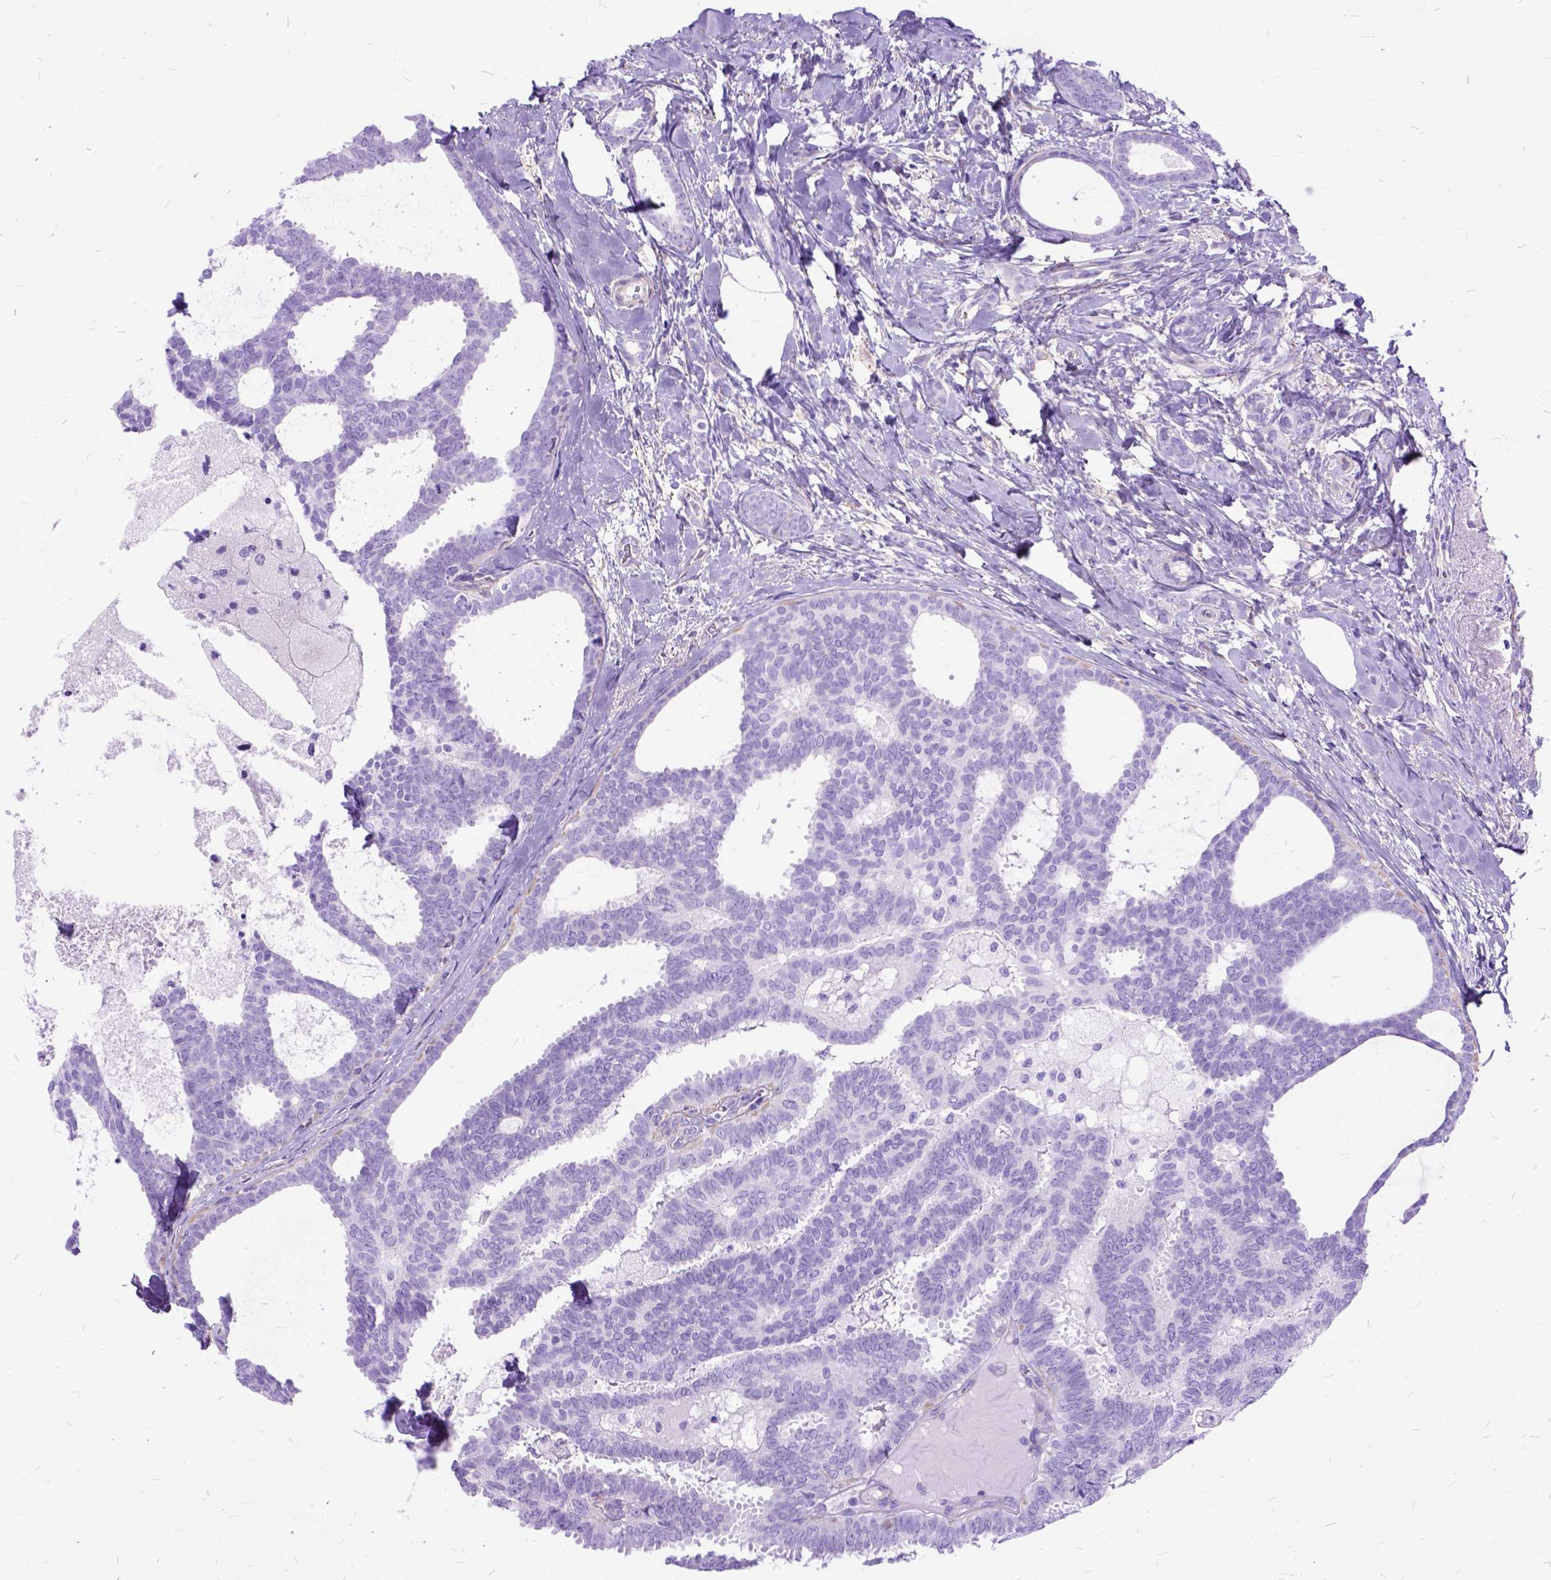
{"staining": {"intensity": "negative", "quantity": "none", "location": "none"}, "tissue": "breast cancer", "cell_type": "Tumor cells", "image_type": "cancer", "snomed": [{"axis": "morphology", "description": "Intraductal carcinoma, in situ"}, {"axis": "morphology", "description": "Duct carcinoma"}, {"axis": "morphology", "description": "Lobular carcinoma, in situ"}, {"axis": "topography", "description": "Breast"}], "caption": "There is no significant expression in tumor cells of breast lobular carcinoma in situ. Nuclei are stained in blue.", "gene": "ARL9", "patient": {"sex": "female", "age": 44}}